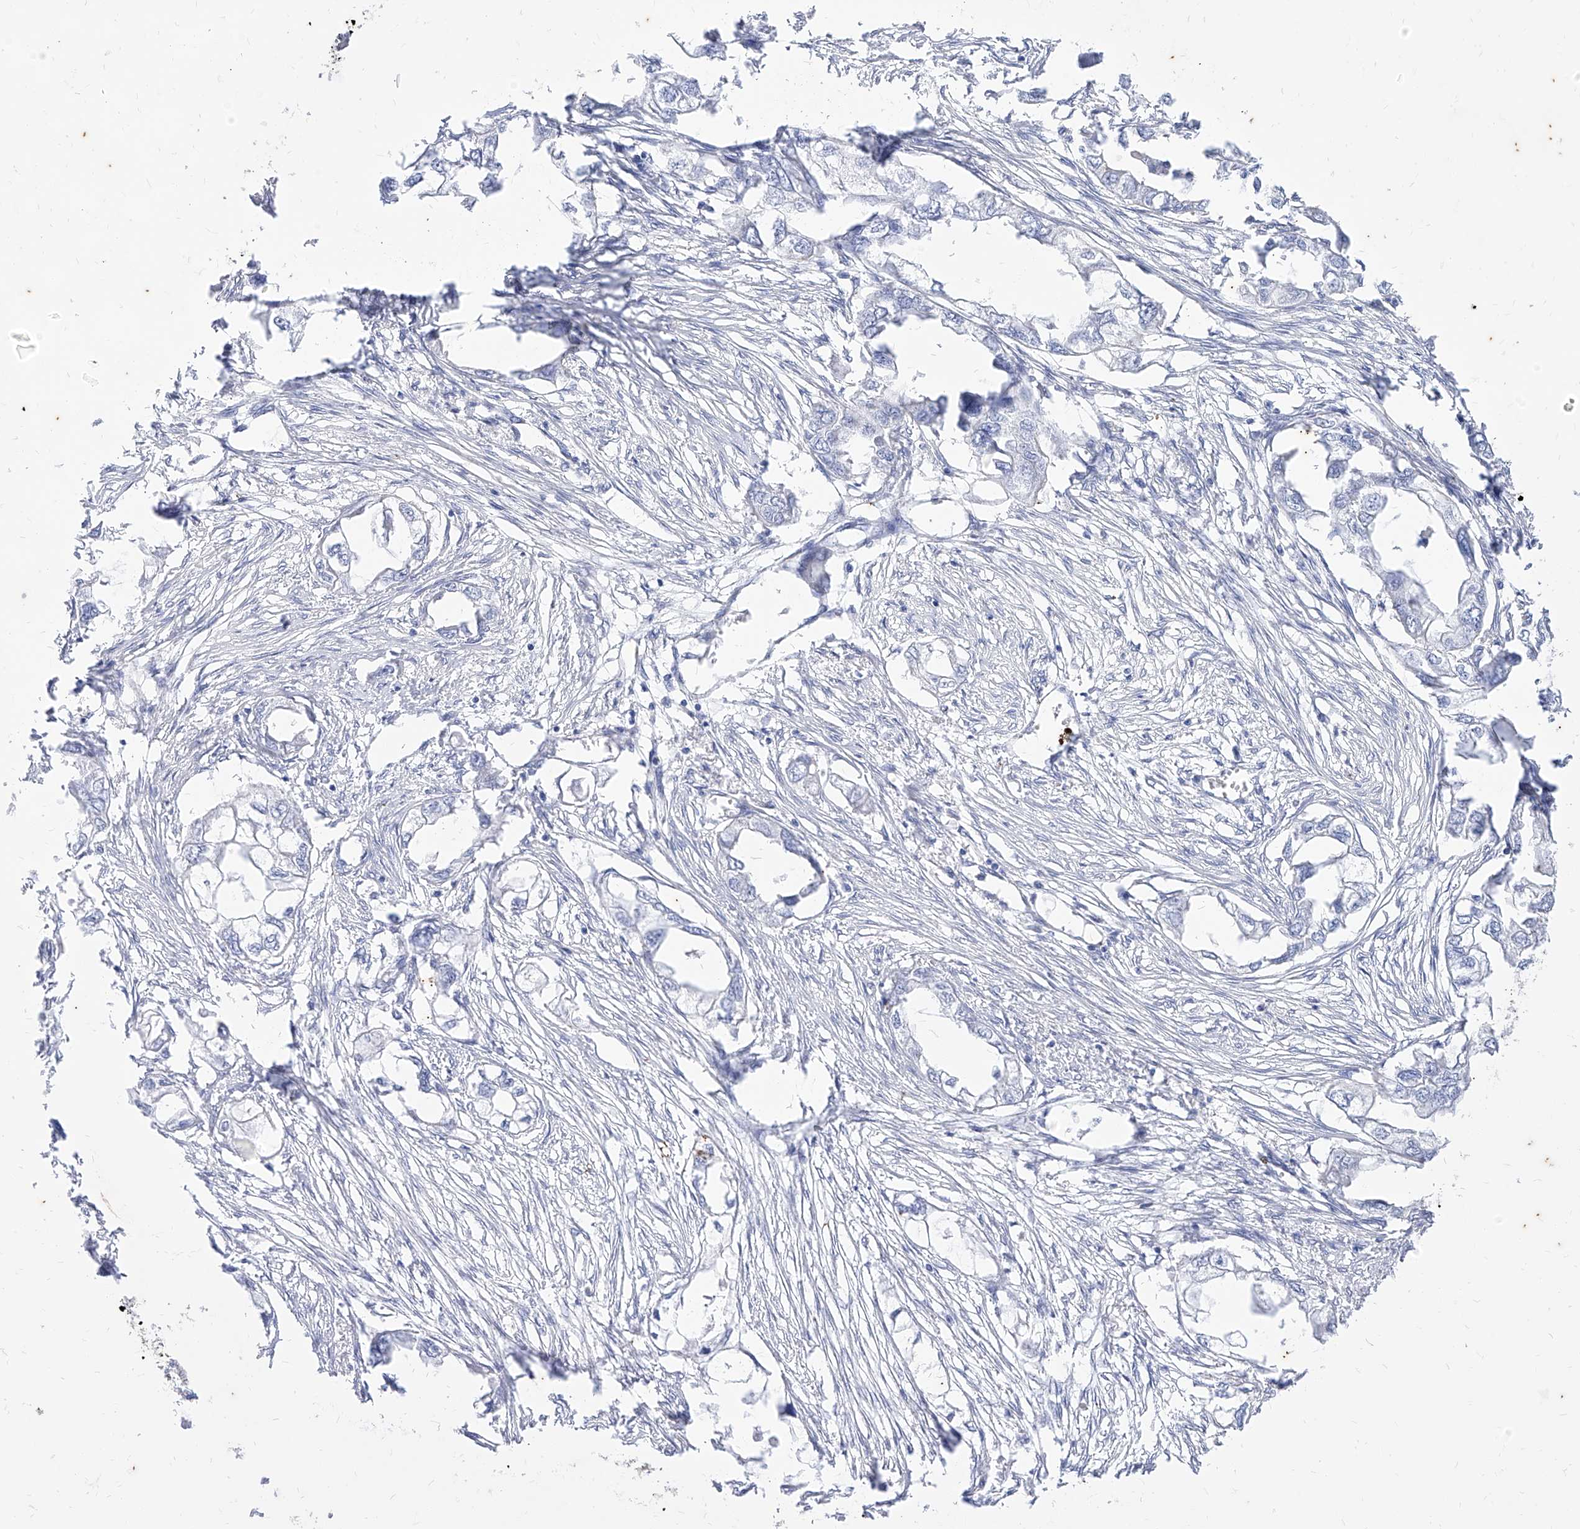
{"staining": {"intensity": "negative", "quantity": "none", "location": "none"}, "tissue": "endometrial cancer", "cell_type": "Tumor cells", "image_type": "cancer", "snomed": [{"axis": "morphology", "description": "Adenocarcinoma, NOS"}, {"axis": "morphology", "description": "Adenocarcinoma, metastatic, NOS"}, {"axis": "topography", "description": "Adipose tissue"}, {"axis": "topography", "description": "Endometrium"}], "caption": "Tumor cells are negative for protein expression in human metastatic adenocarcinoma (endometrial).", "gene": "PHF20L1", "patient": {"sex": "female", "age": 67}}